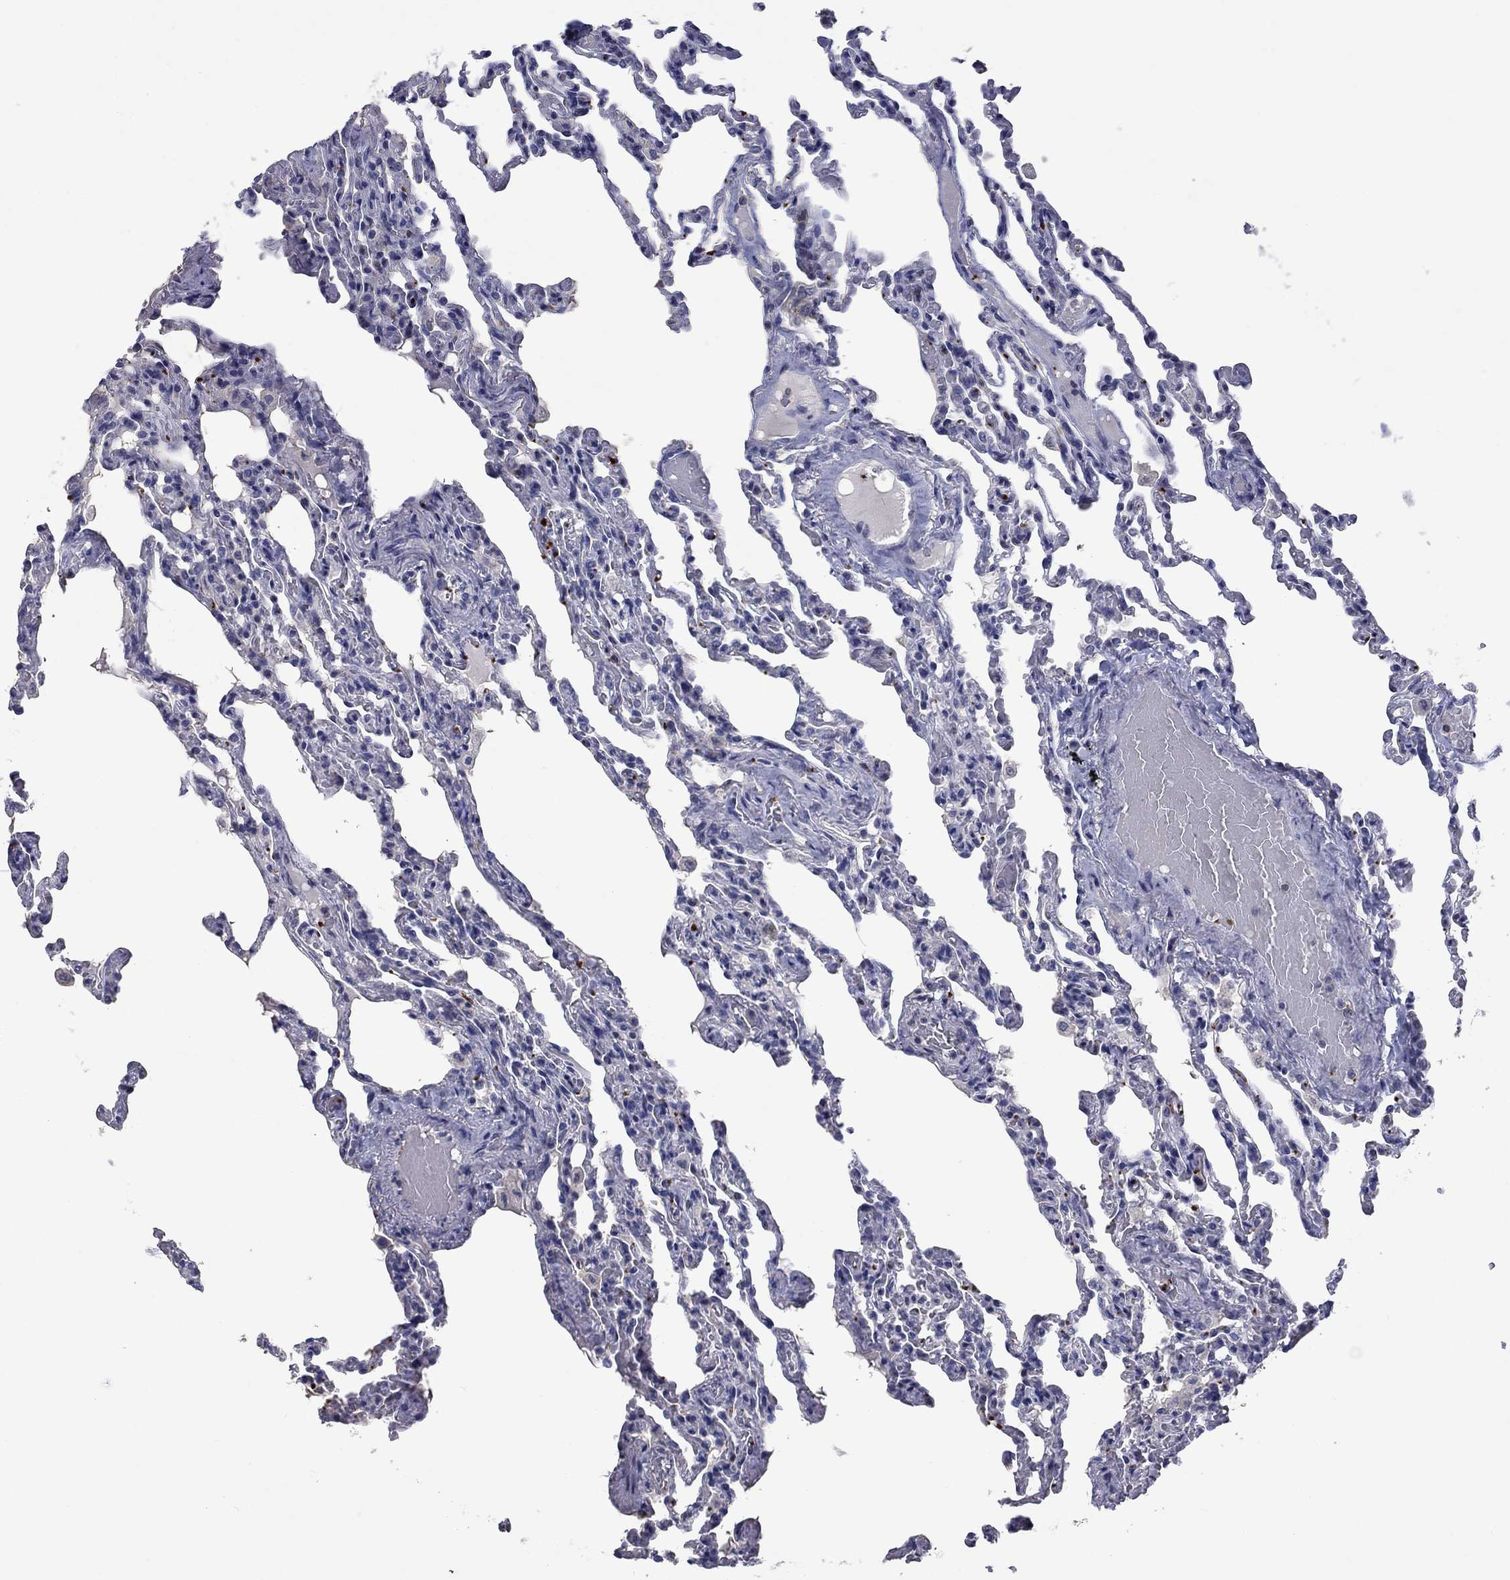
{"staining": {"intensity": "negative", "quantity": "none", "location": "none"}, "tissue": "lung", "cell_type": "Alveolar cells", "image_type": "normal", "snomed": [{"axis": "morphology", "description": "Normal tissue, NOS"}, {"axis": "topography", "description": "Lung"}], "caption": "Immunohistochemistry (IHC) micrograph of normal lung stained for a protein (brown), which exhibits no staining in alveolar cells. Nuclei are stained in blue.", "gene": "PLEK", "patient": {"sex": "female", "age": 43}}